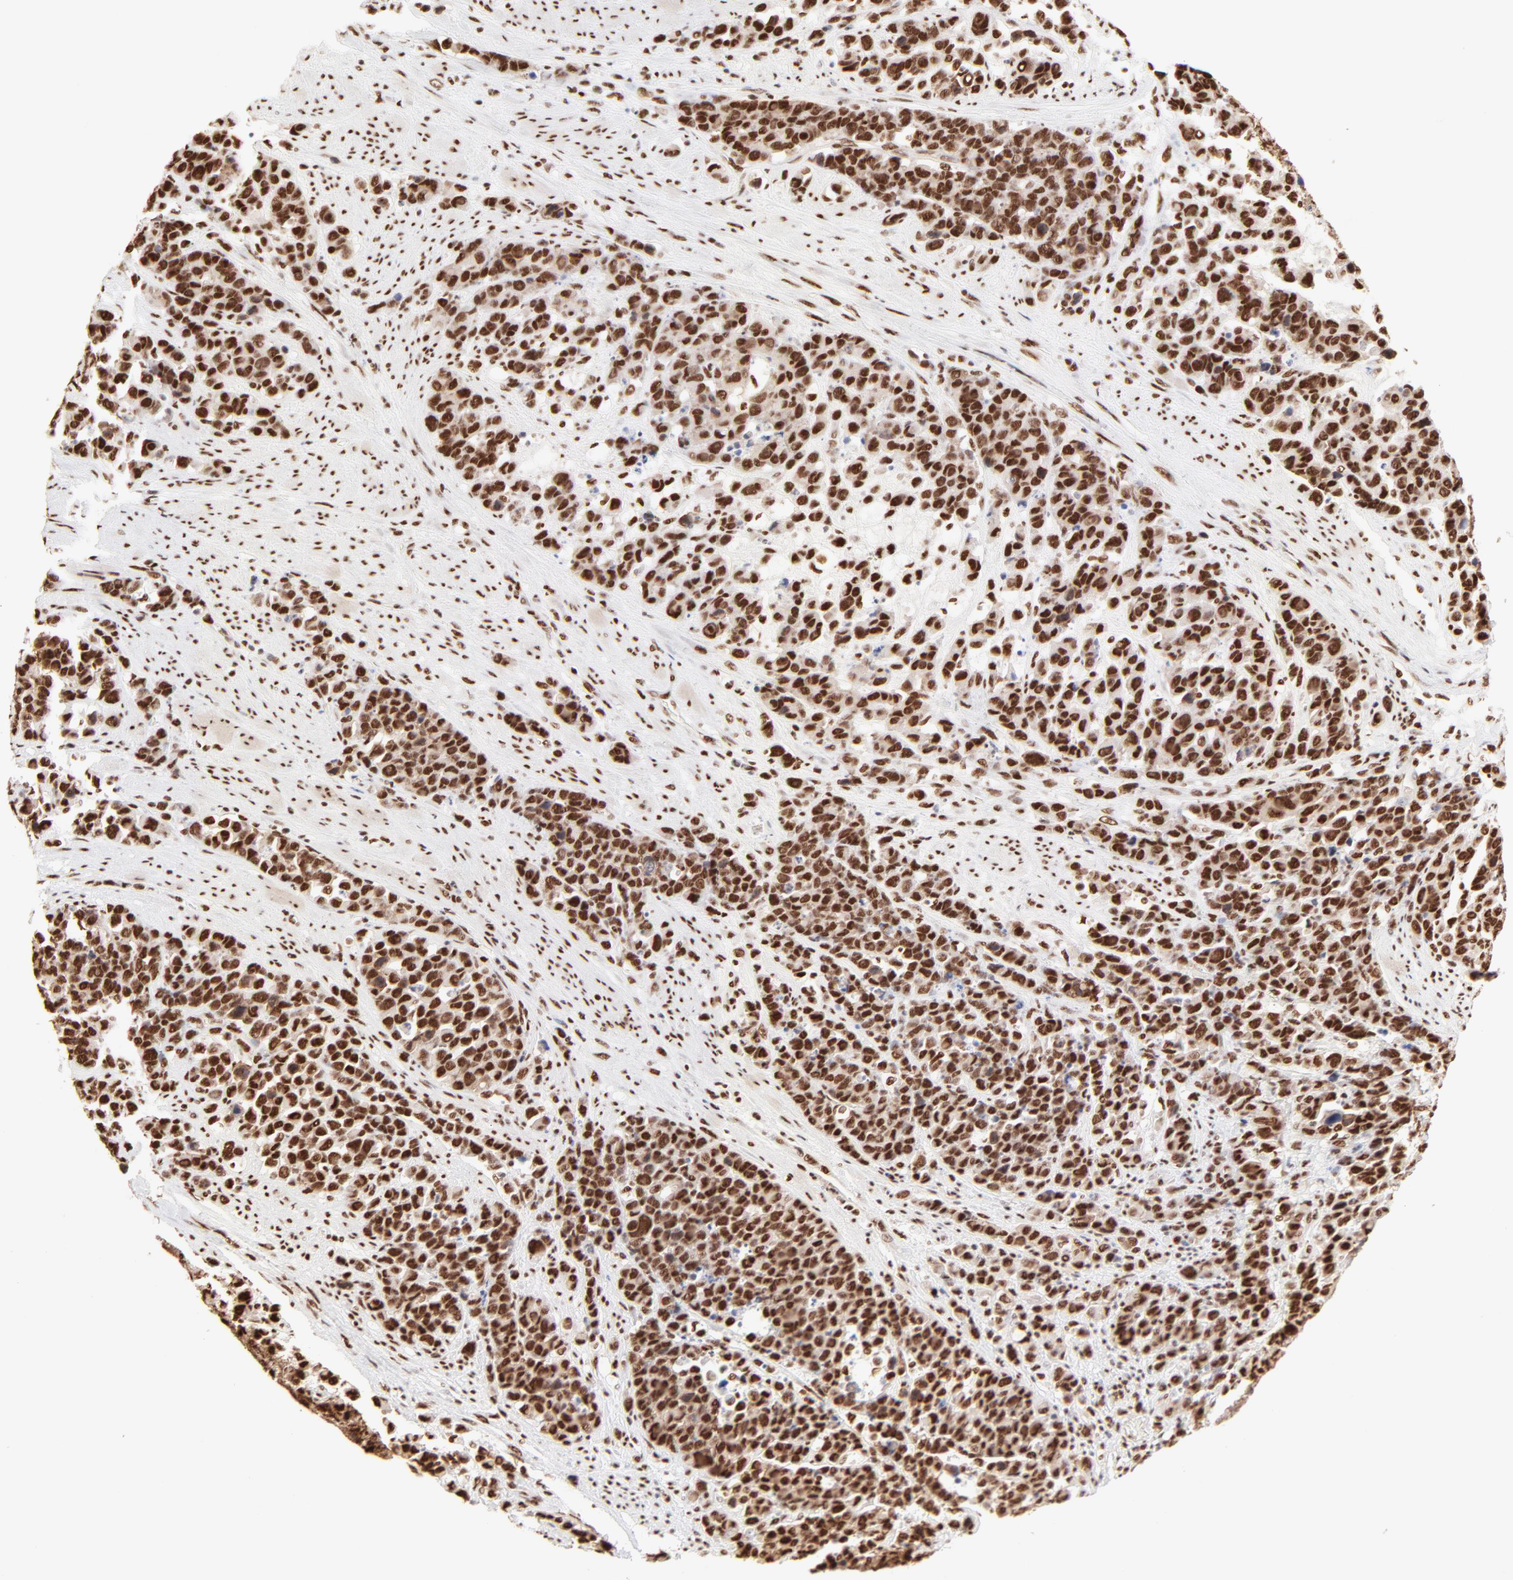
{"staining": {"intensity": "strong", "quantity": ">75%", "location": "nuclear"}, "tissue": "stomach cancer", "cell_type": "Tumor cells", "image_type": "cancer", "snomed": [{"axis": "morphology", "description": "Adenocarcinoma, NOS"}, {"axis": "topography", "description": "Stomach, upper"}], "caption": "Adenocarcinoma (stomach) stained with a protein marker displays strong staining in tumor cells.", "gene": "TARDBP", "patient": {"sex": "male", "age": 71}}